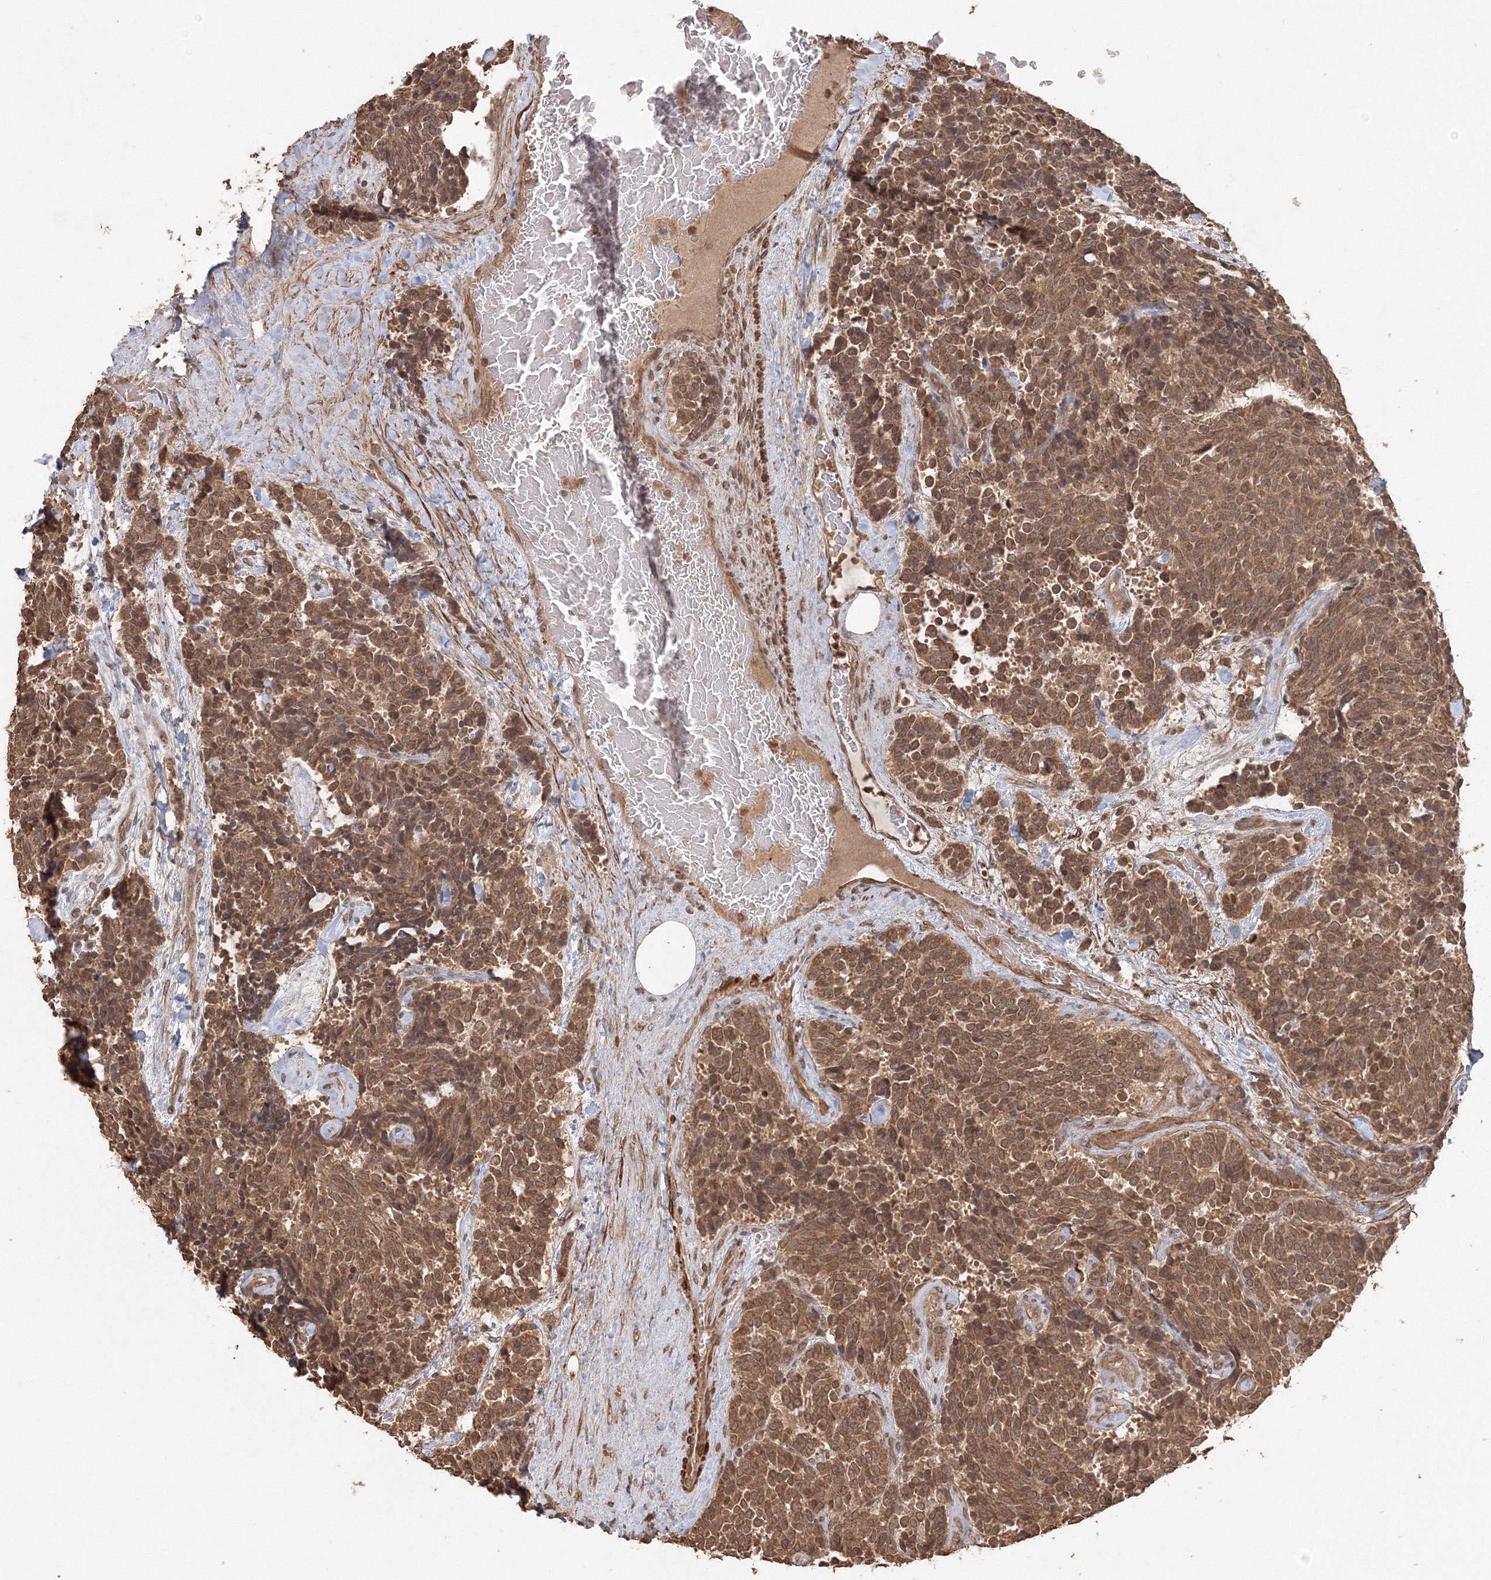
{"staining": {"intensity": "moderate", "quantity": ">75%", "location": "cytoplasmic/membranous"}, "tissue": "carcinoid", "cell_type": "Tumor cells", "image_type": "cancer", "snomed": [{"axis": "morphology", "description": "Carcinoid, malignant, NOS"}, {"axis": "topography", "description": "Pancreas"}], "caption": "Tumor cells exhibit moderate cytoplasmic/membranous expression in approximately >75% of cells in malignant carcinoid.", "gene": "CCDC122", "patient": {"sex": "female", "age": 54}}